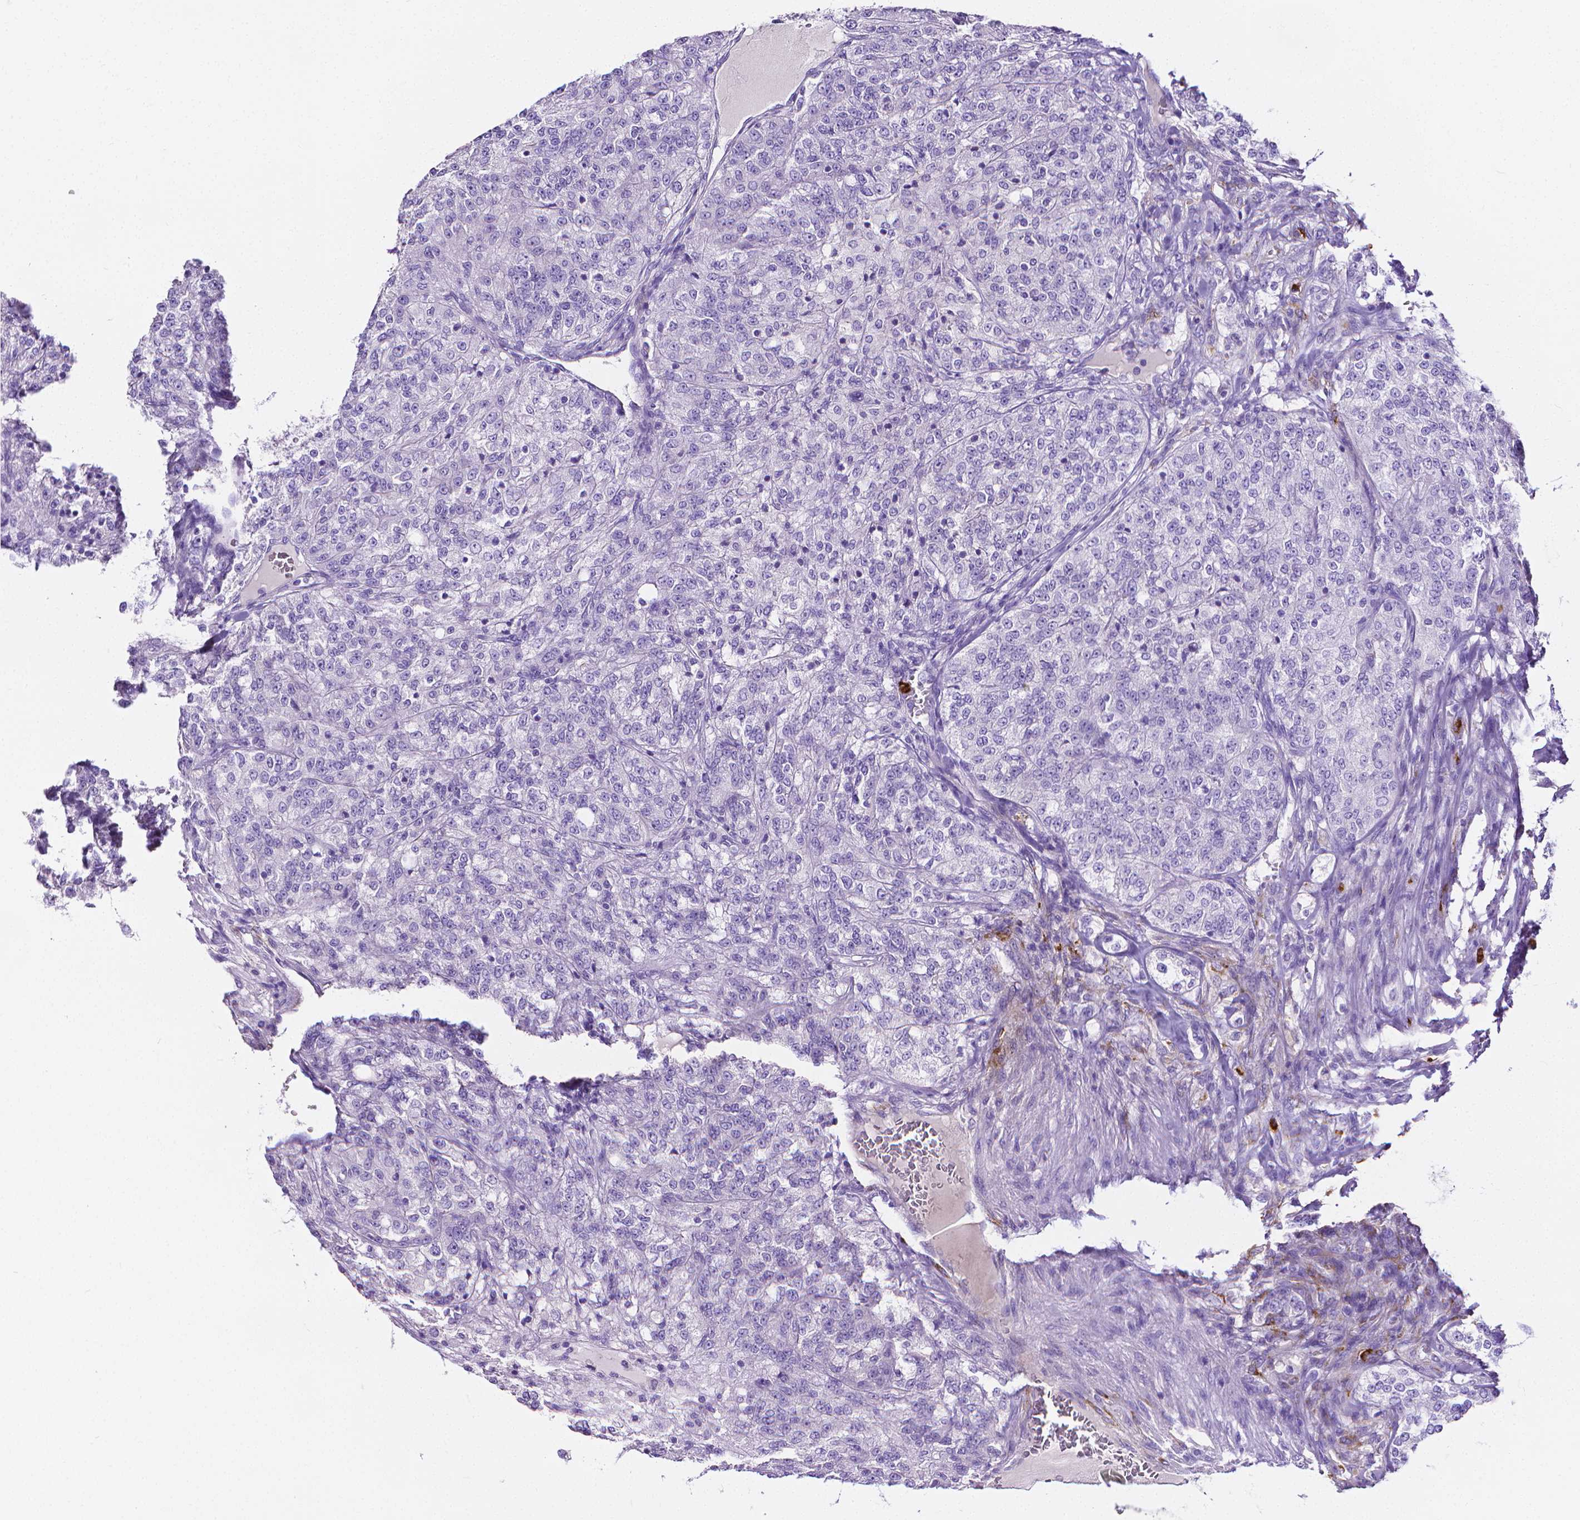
{"staining": {"intensity": "negative", "quantity": "none", "location": "none"}, "tissue": "renal cancer", "cell_type": "Tumor cells", "image_type": "cancer", "snomed": [{"axis": "morphology", "description": "Adenocarcinoma, NOS"}, {"axis": "topography", "description": "Kidney"}], "caption": "High magnification brightfield microscopy of renal cancer (adenocarcinoma) stained with DAB (brown) and counterstained with hematoxylin (blue): tumor cells show no significant expression.", "gene": "MMP9", "patient": {"sex": "female", "age": 63}}